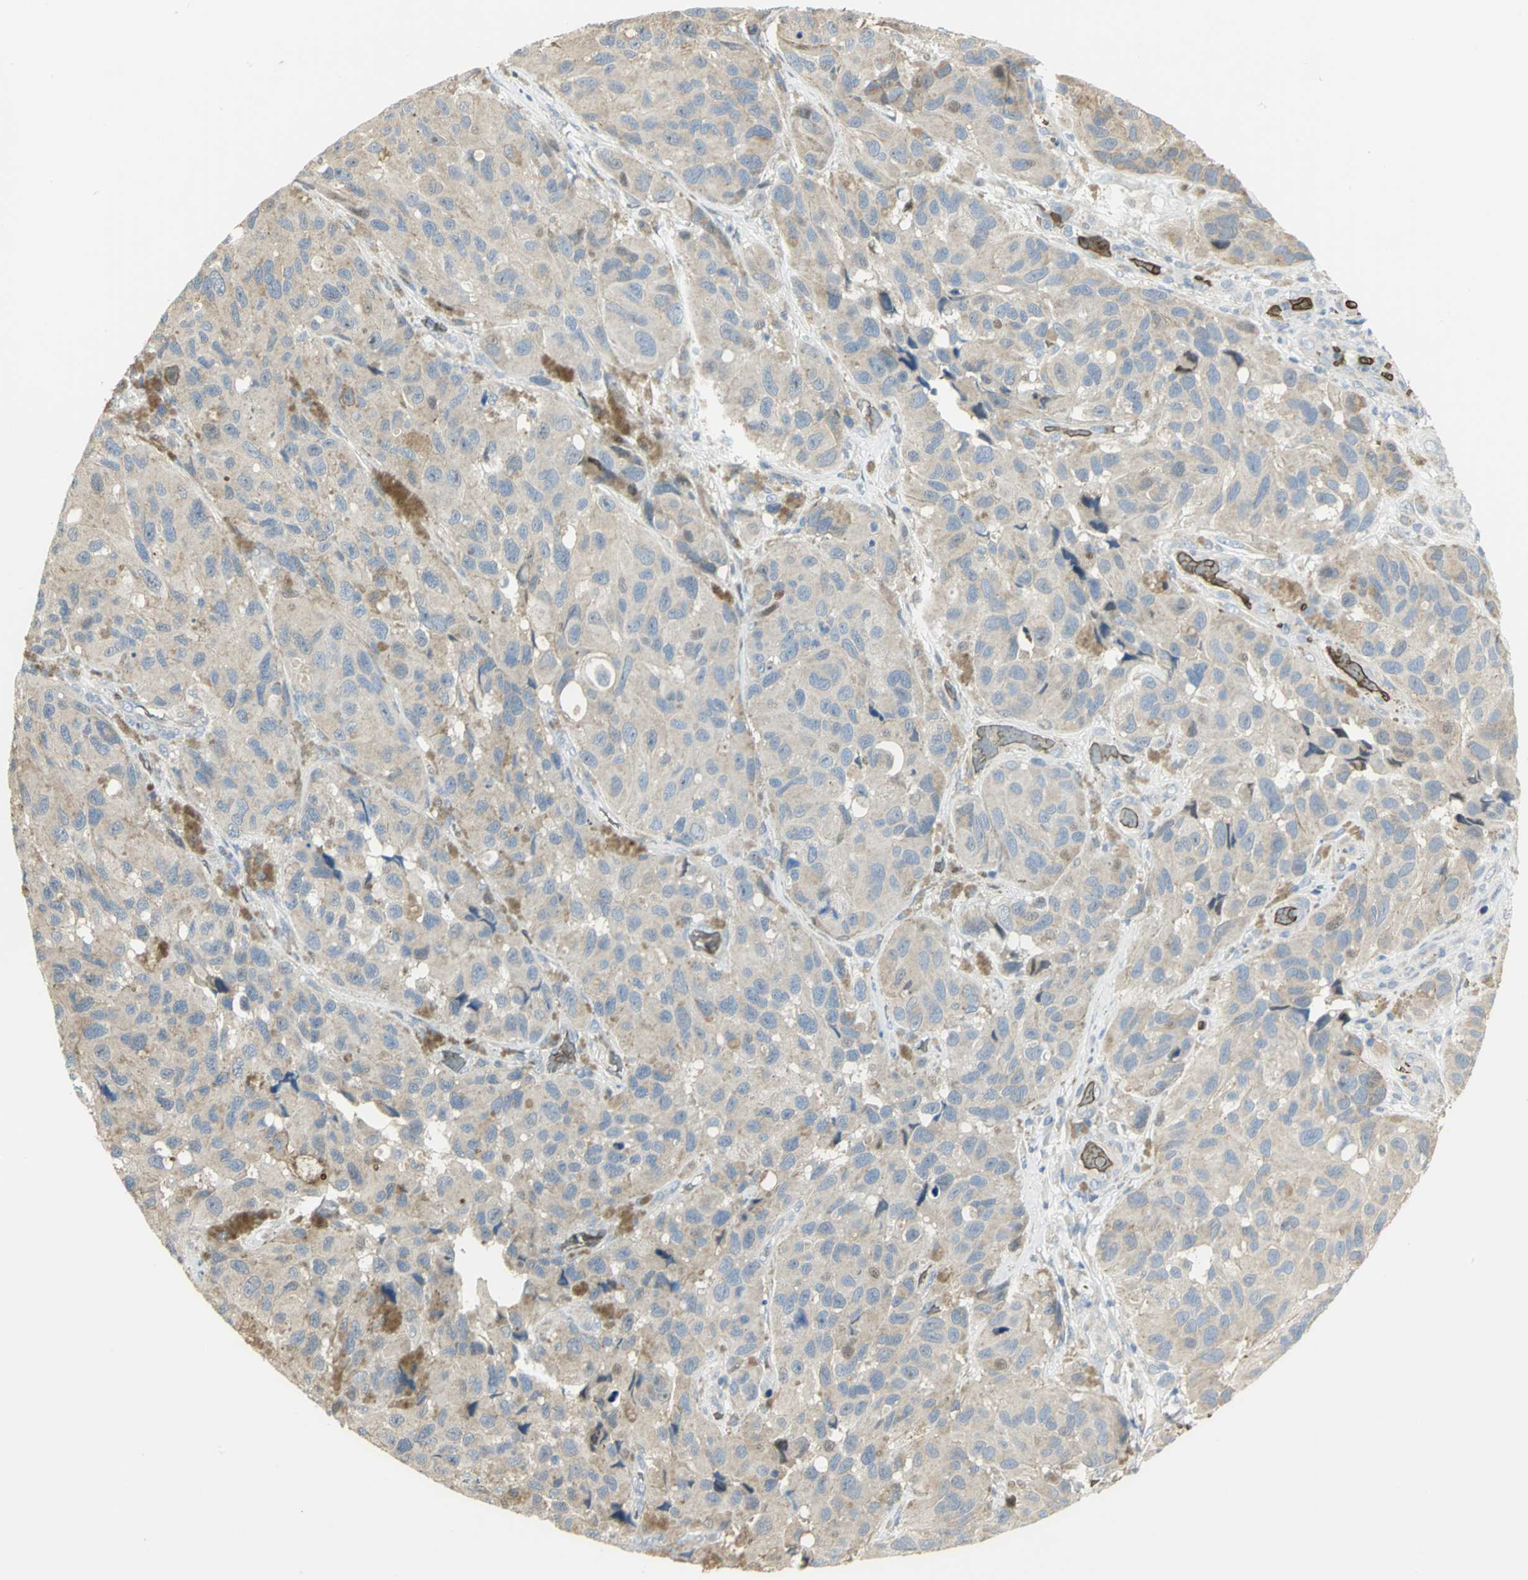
{"staining": {"intensity": "negative", "quantity": "none", "location": "none"}, "tissue": "melanoma", "cell_type": "Tumor cells", "image_type": "cancer", "snomed": [{"axis": "morphology", "description": "Malignant melanoma, NOS"}, {"axis": "topography", "description": "Skin"}], "caption": "Immunohistochemistry (IHC) of human malignant melanoma displays no positivity in tumor cells. Brightfield microscopy of immunohistochemistry (IHC) stained with DAB (brown) and hematoxylin (blue), captured at high magnification.", "gene": "ANK1", "patient": {"sex": "female", "age": 73}}